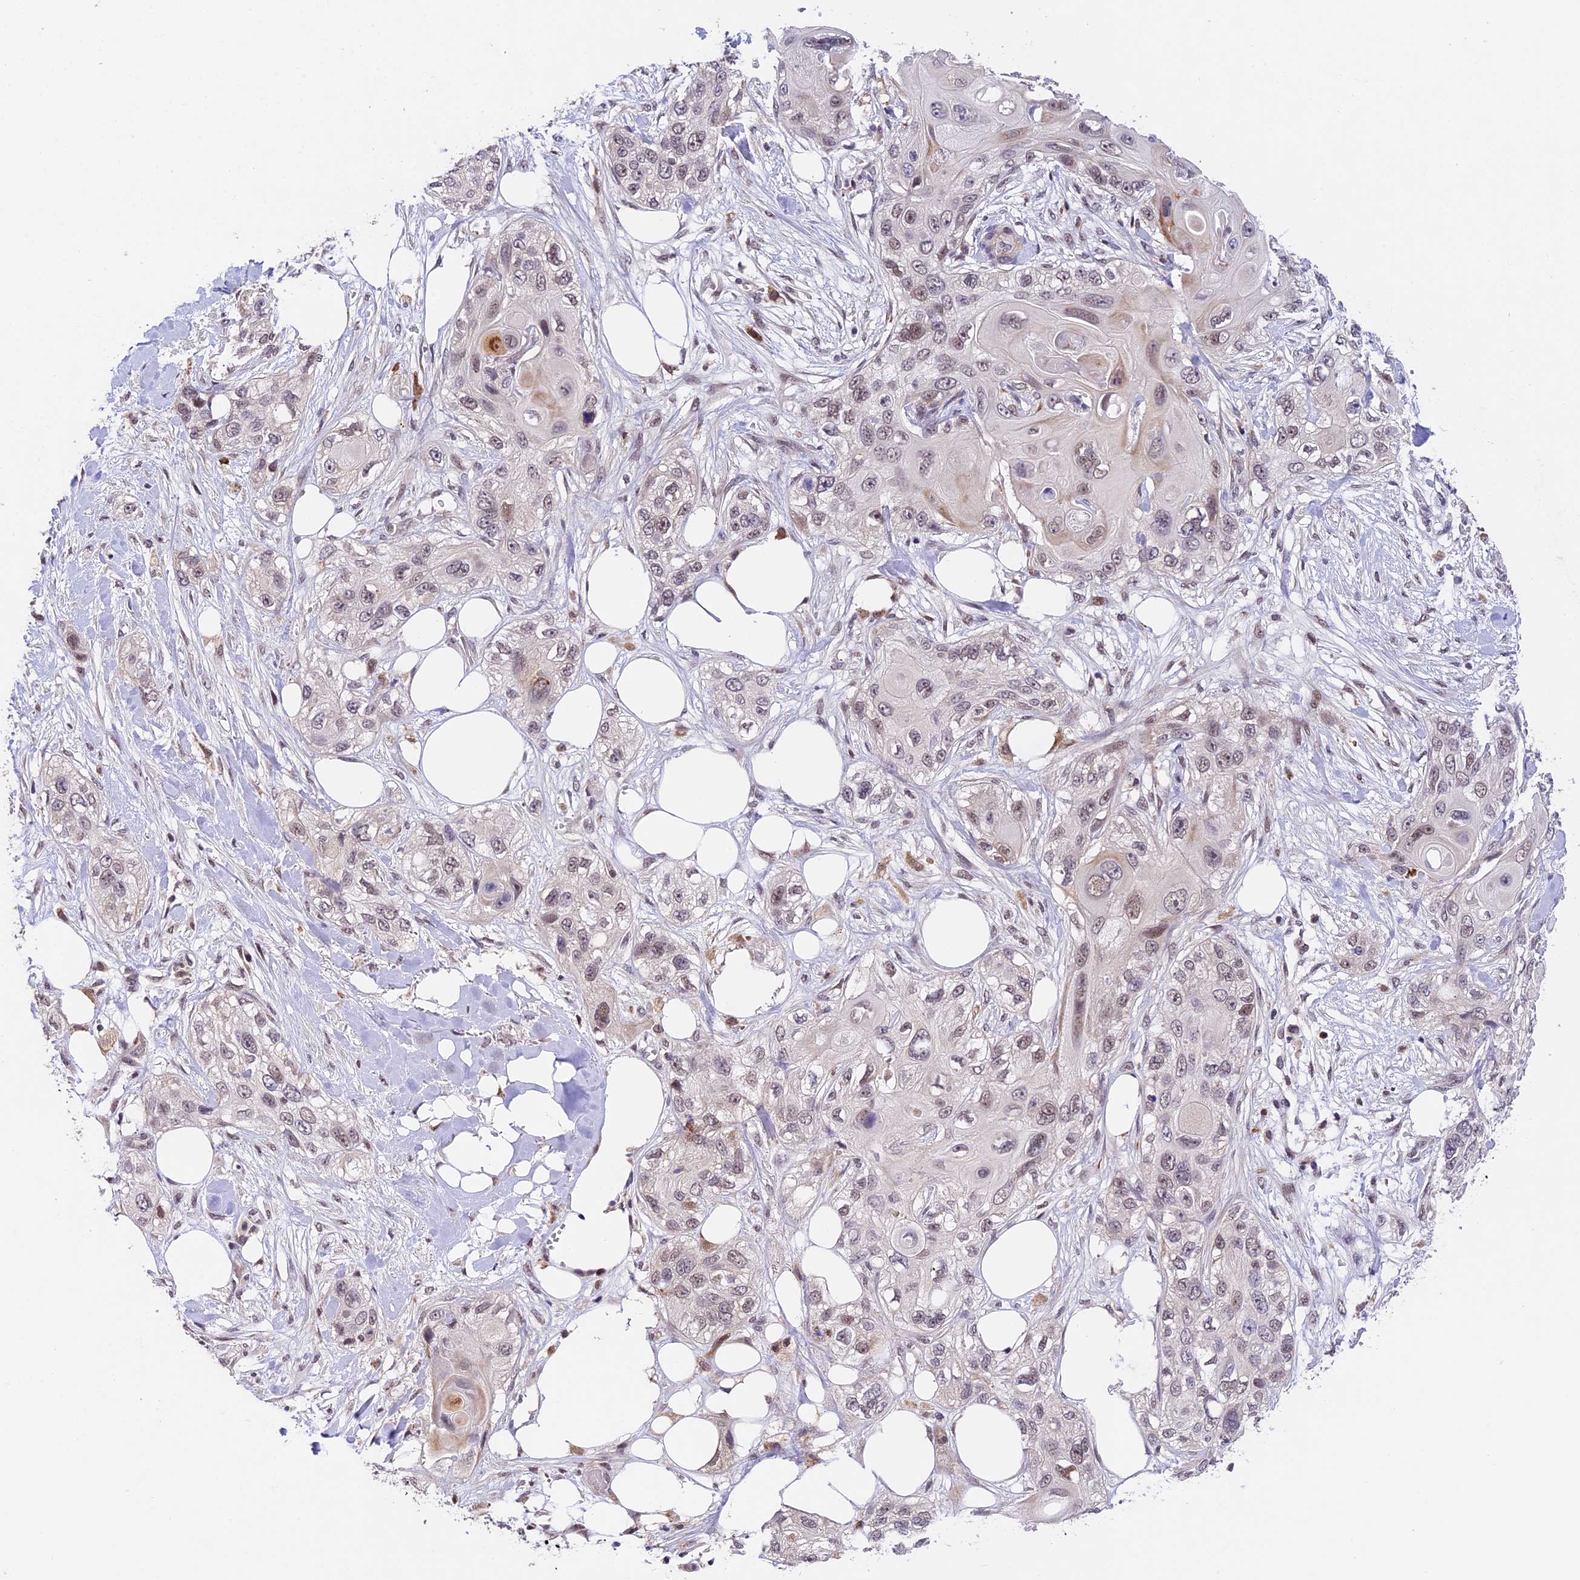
{"staining": {"intensity": "weak", "quantity": "<25%", "location": "nuclear"}, "tissue": "skin cancer", "cell_type": "Tumor cells", "image_type": "cancer", "snomed": [{"axis": "morphology", "description": "Normal tissue, NOS"}, {"axis": "morphology", "description": "Squamous cell carcinoma, NOS"}, {"axis": "topography", "description": "Skin"}], "caption": "Tumor cells are negative for protein expression in human squamous cell carcinoma (skin). (DAB (3,3'-diaminobenzidine) immunohistochemistry, high magnification).", "gene": "FBXO45", "patient": {"sex": "male", "age": 72}}